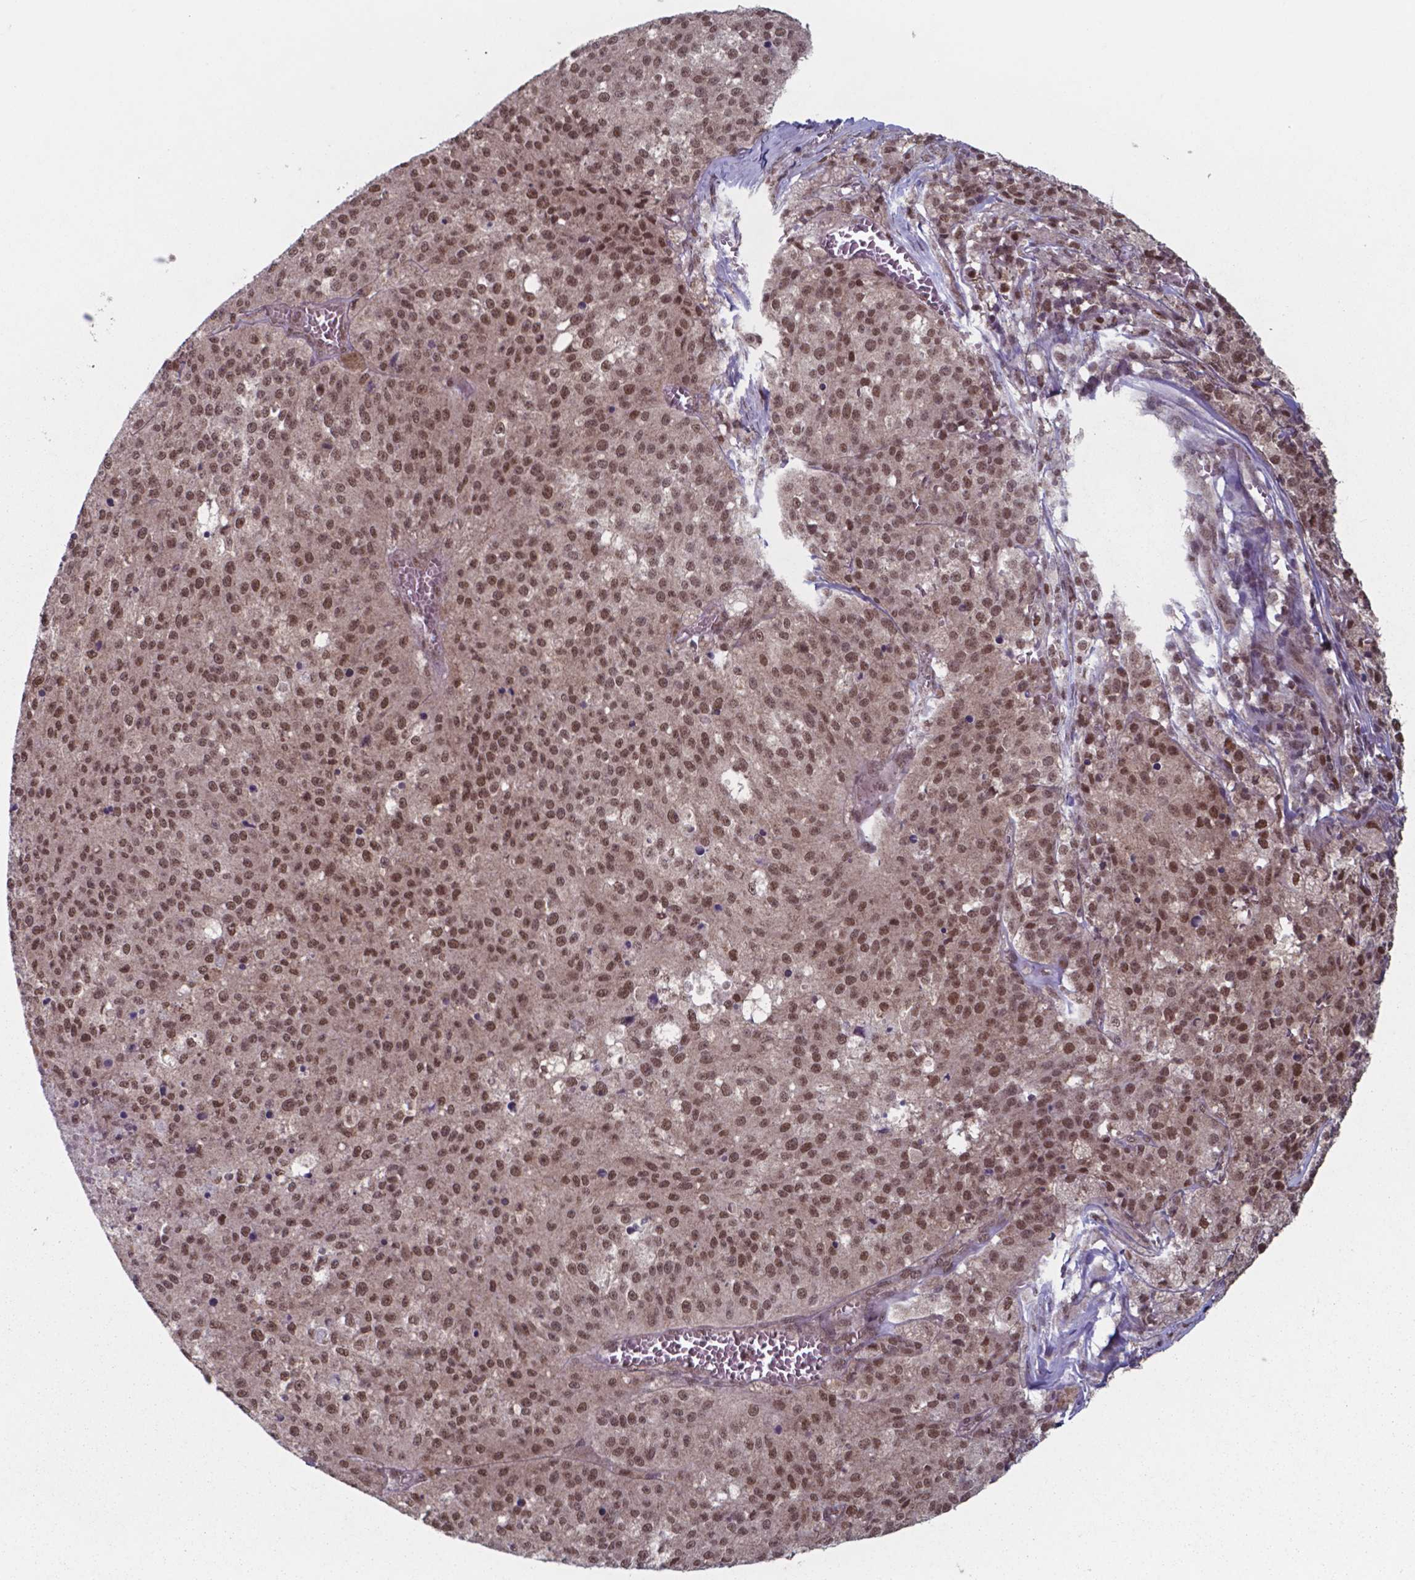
{"staining": {"intensity": "moderate", "quantity": ">75%", "location": "nuclear"}, "tissue": "melanoma", "cell_type": "Tumor cells", "image_type": "cancer", "snomed": [{"axis": "morphology", "description": "Malignant melanoma, Metastatic site"}, {"axis": "topography", "description": "Lymph node"}], "caption": "Melanoma stained for a protein (brown) reveals moderate nuclear positive expression in approximately >75% of tumor cells.", "gene": "UBA1", "patient": {"sex": "female", "age": 64}}